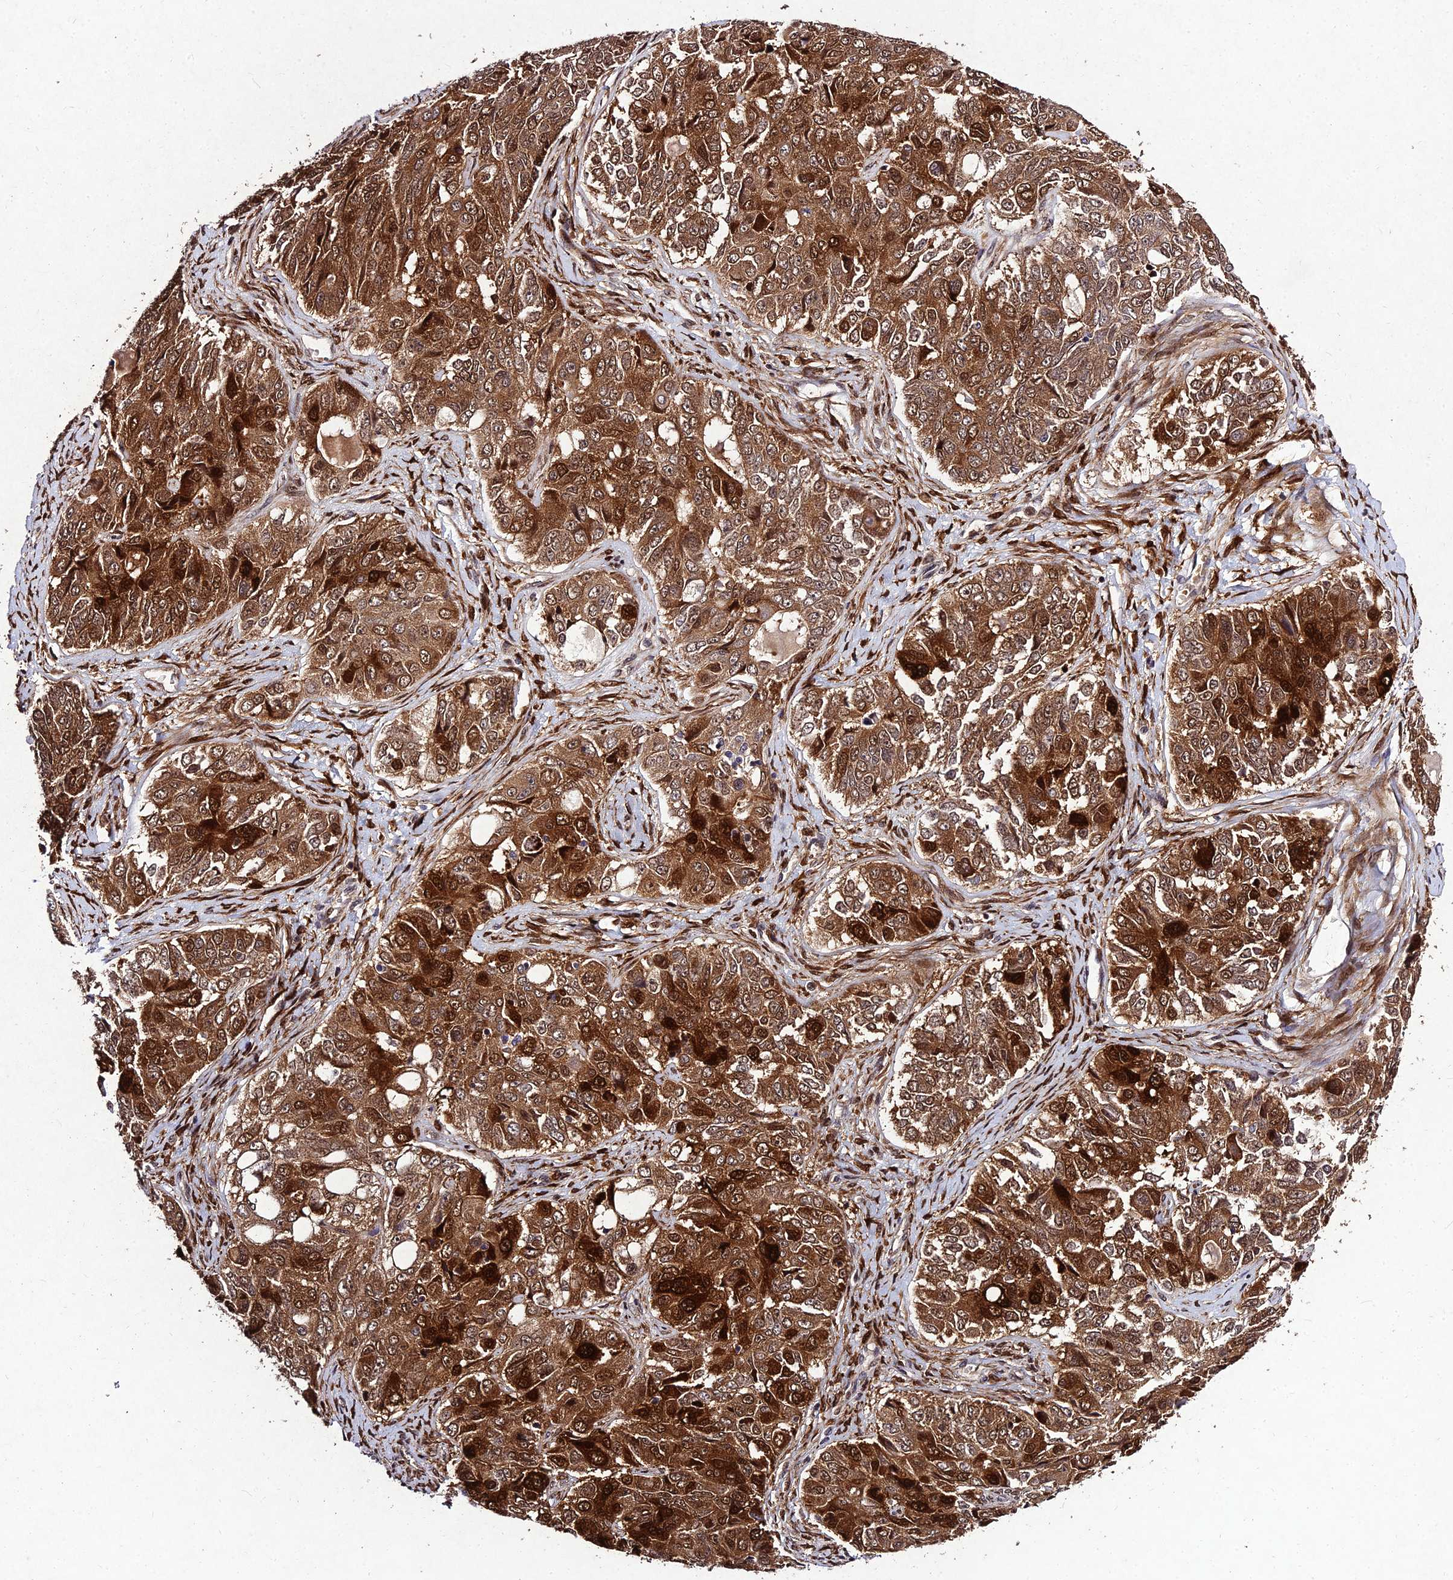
{"staining": {"intensity": "strong", "quantity": ">75%", "location": "cytoplasmic/membranous,nuclear"}, "tissue": "ovarian cancer", "cell_type": "Tumor cells", "image_type": "cancer", "snomed": [{"axis": "morphology", "description": "Carcinoma, endometroid"}, {"axis": "topography", "description": "Ovary"}], "caption": "Immunohistochemistry (IHC) image of neoplastic tissue: human endometroid carcinoma (ovarian) stained using immunohistochemistry displays high levels of strong protein expression localized specifically in the cytoplasmic/membranous and nuclear of tumor cells, appearing as a cytoplasmic/membranous and nuclear brown color.", "gene": "MKKS", "patient": {"sex": "female", "age": 51}}